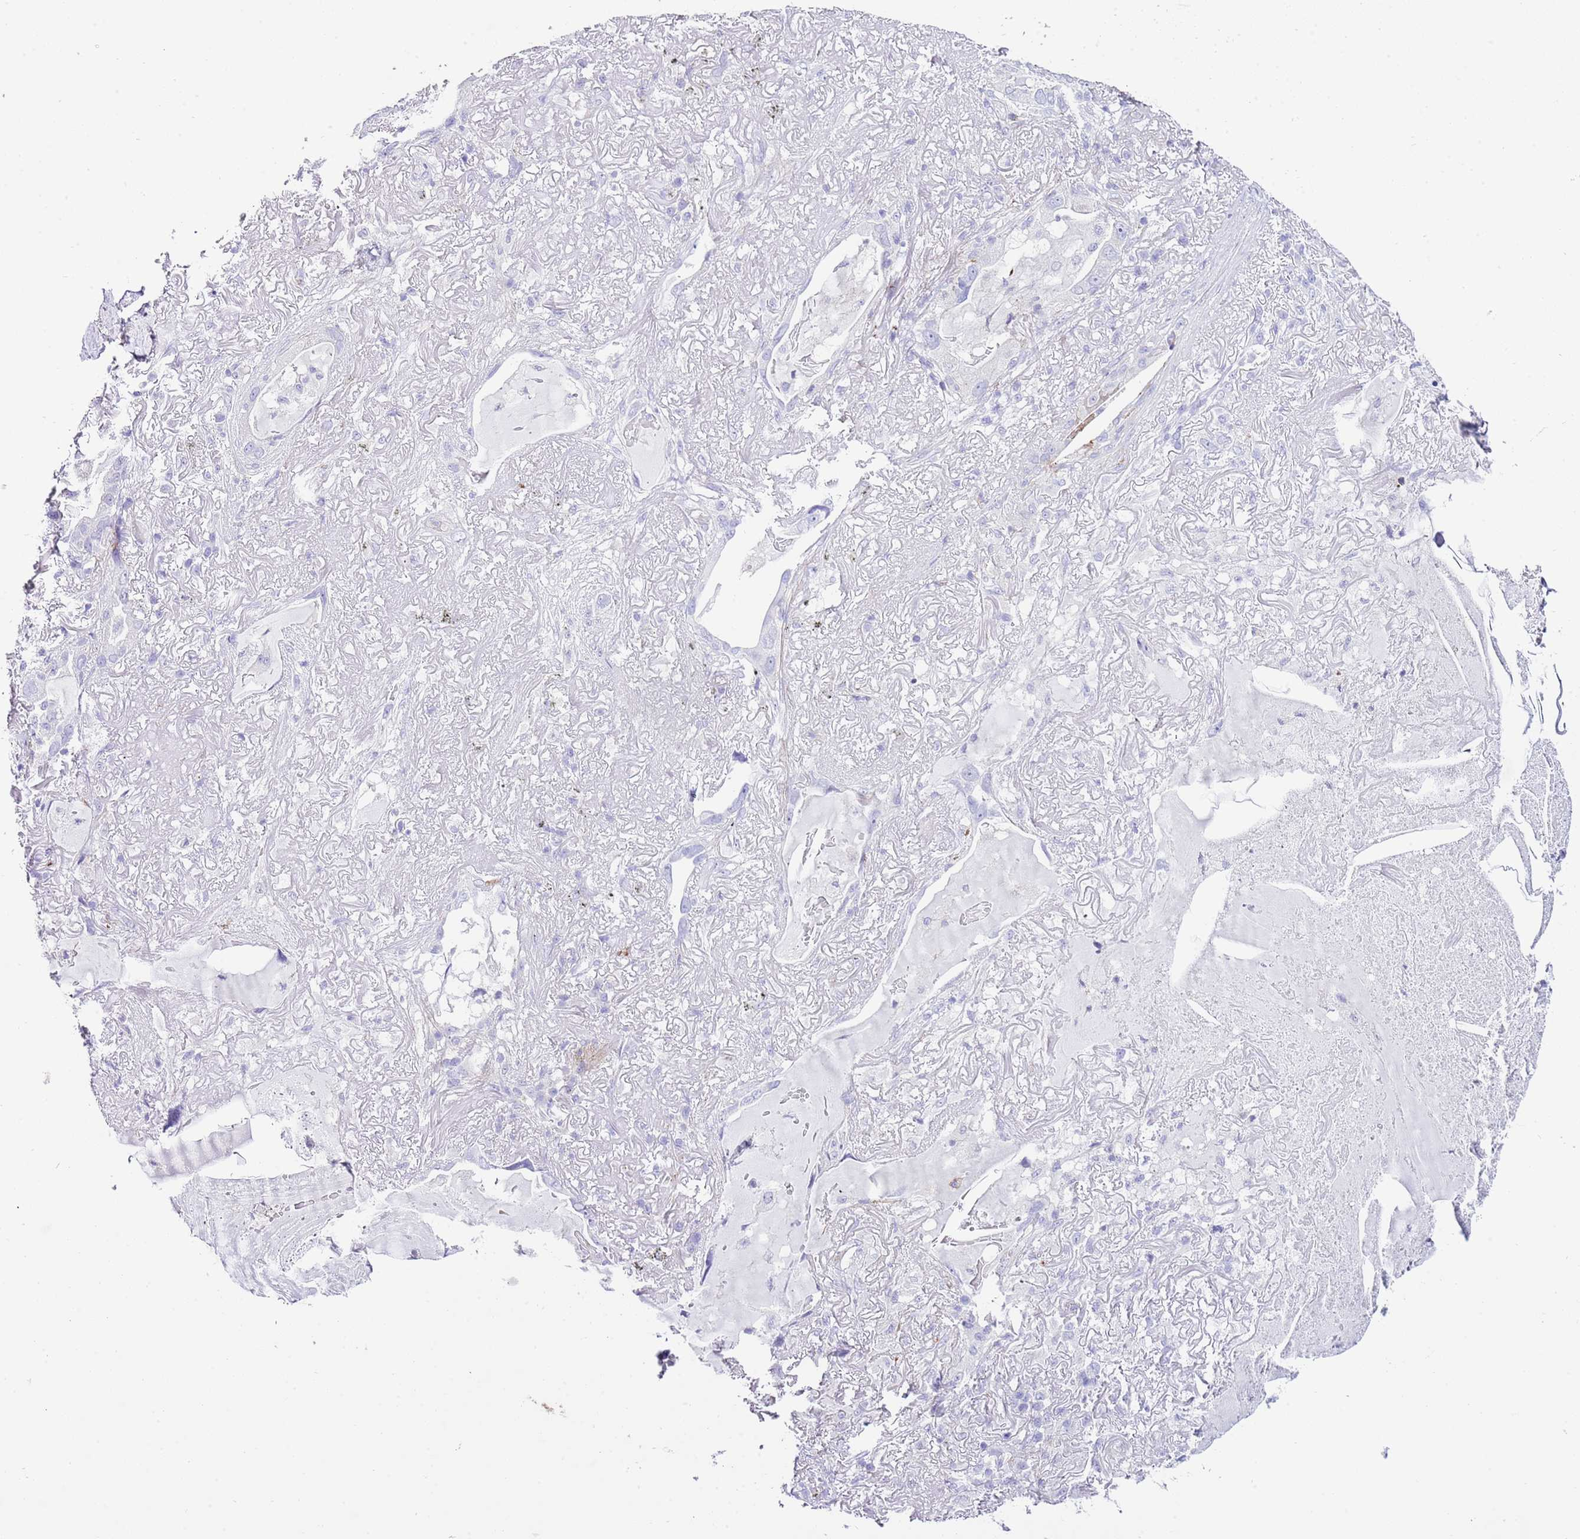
{"staining": {"intensity": "negative", "quantity": "none", "location": "none"}, "tissue": "lung cancer", "cell_type": "Tumor cells", "image_type": "cancer", "snomed": [{"axis": "morphology", "description": "Adenocarcinoma, NOS"}, {"axis": "topography", "description": "Lung"}], "caption": "Human adenocarcinoma (lung) stained for a protein using immunohistochemistry (IHC) demonstrates no positivity in tumor cells.", "gene": "ALDH3A1", "patient": {"sex": "female", "age": 69}}